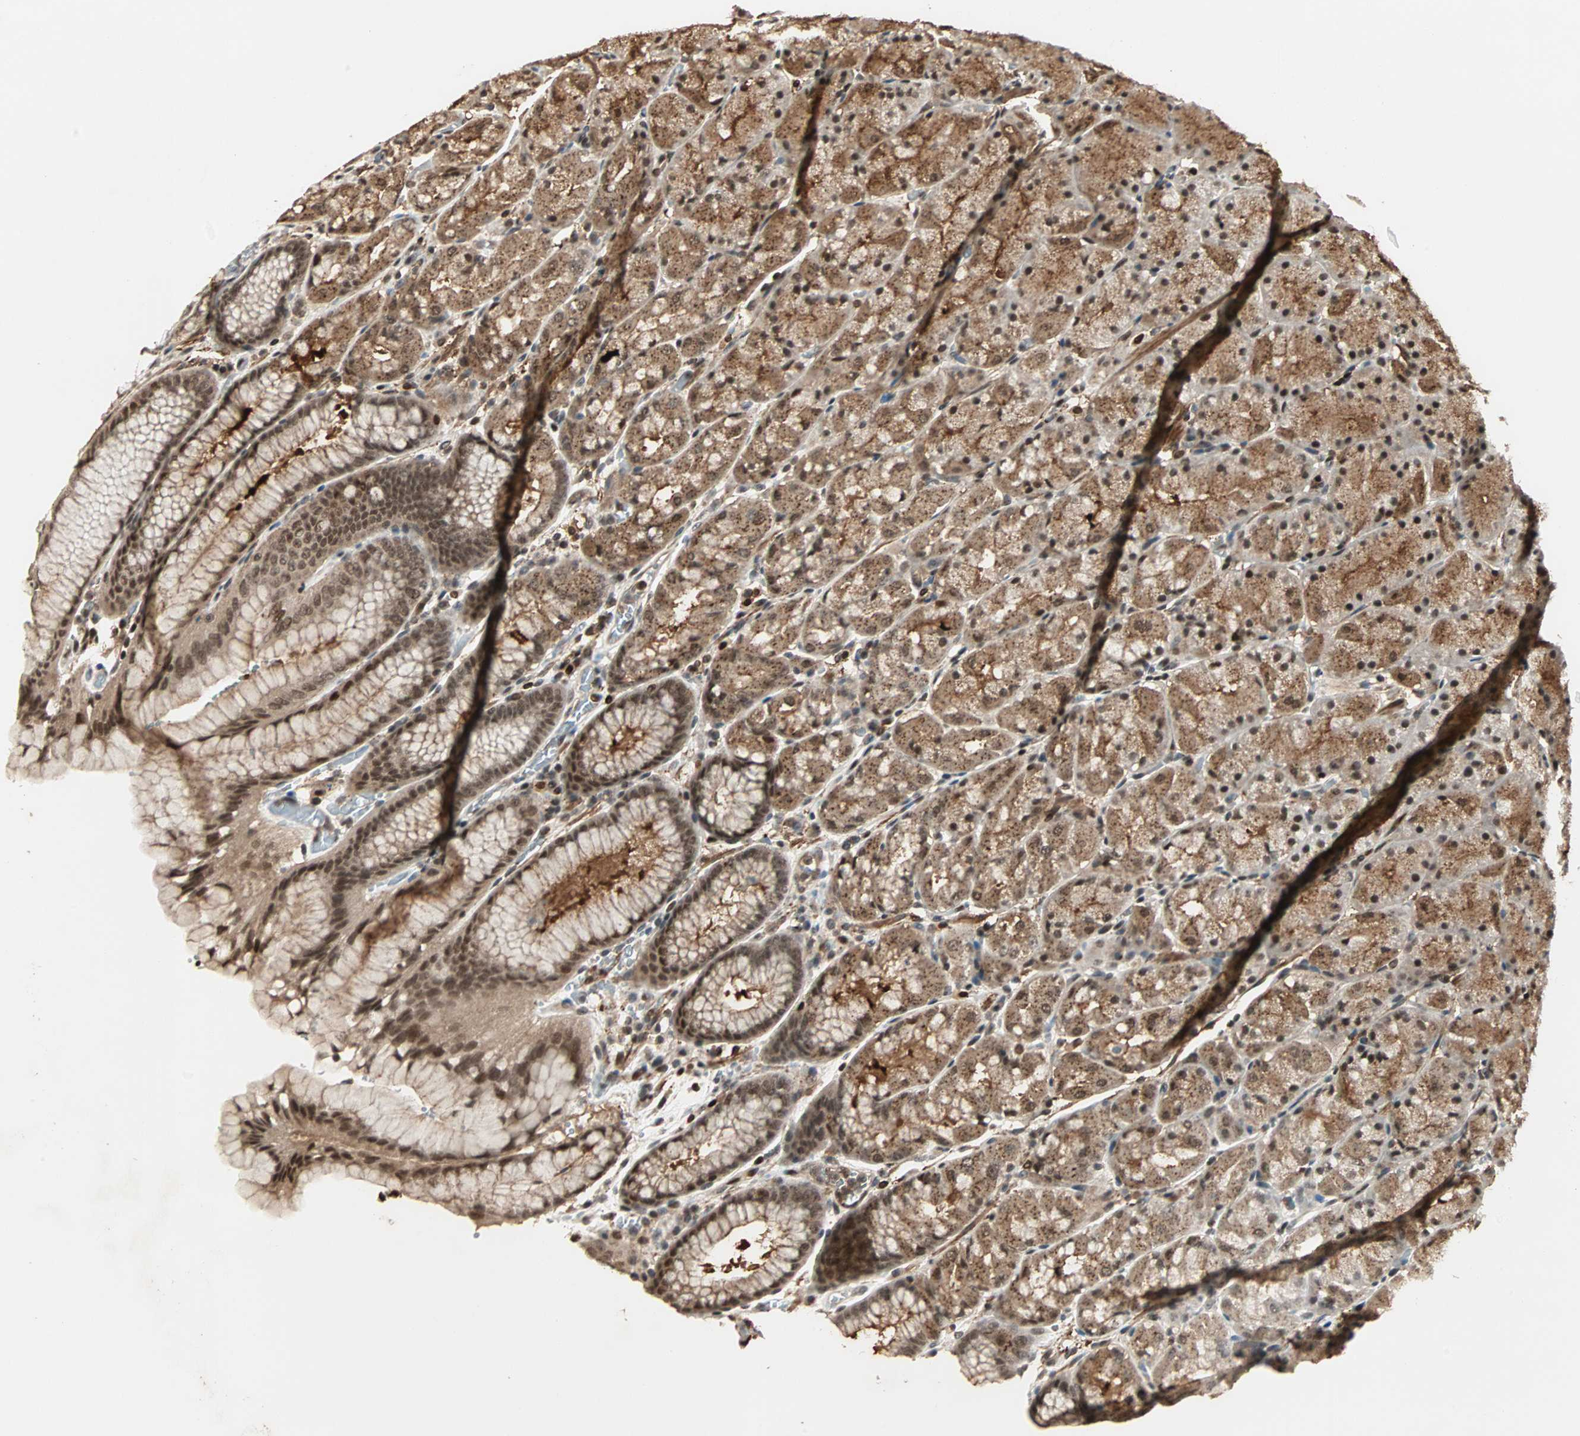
{"staining": {"intensity": "moderate", "quantity": ">75%", "location": "cytoplasmic/membranous"}, "tissue": "stomach", "cell_type": "Glandular cells", "image_type": "normal", "snomed": [{"axis": "morphology", "description": "Normal tissue, NOS"}, {"axis": "topography", "description": "Stomach, upper"}, {"axis": "topography", "description": "Stomach"}], "caption": "Unremarkable stomach shows moderate cytoplasmic/membranous positivity in about >75% of glandular cells, visualized by immunohistochemistry.", "gene": "ZBED9", "patient": {"sex": "male", "age": 76}}